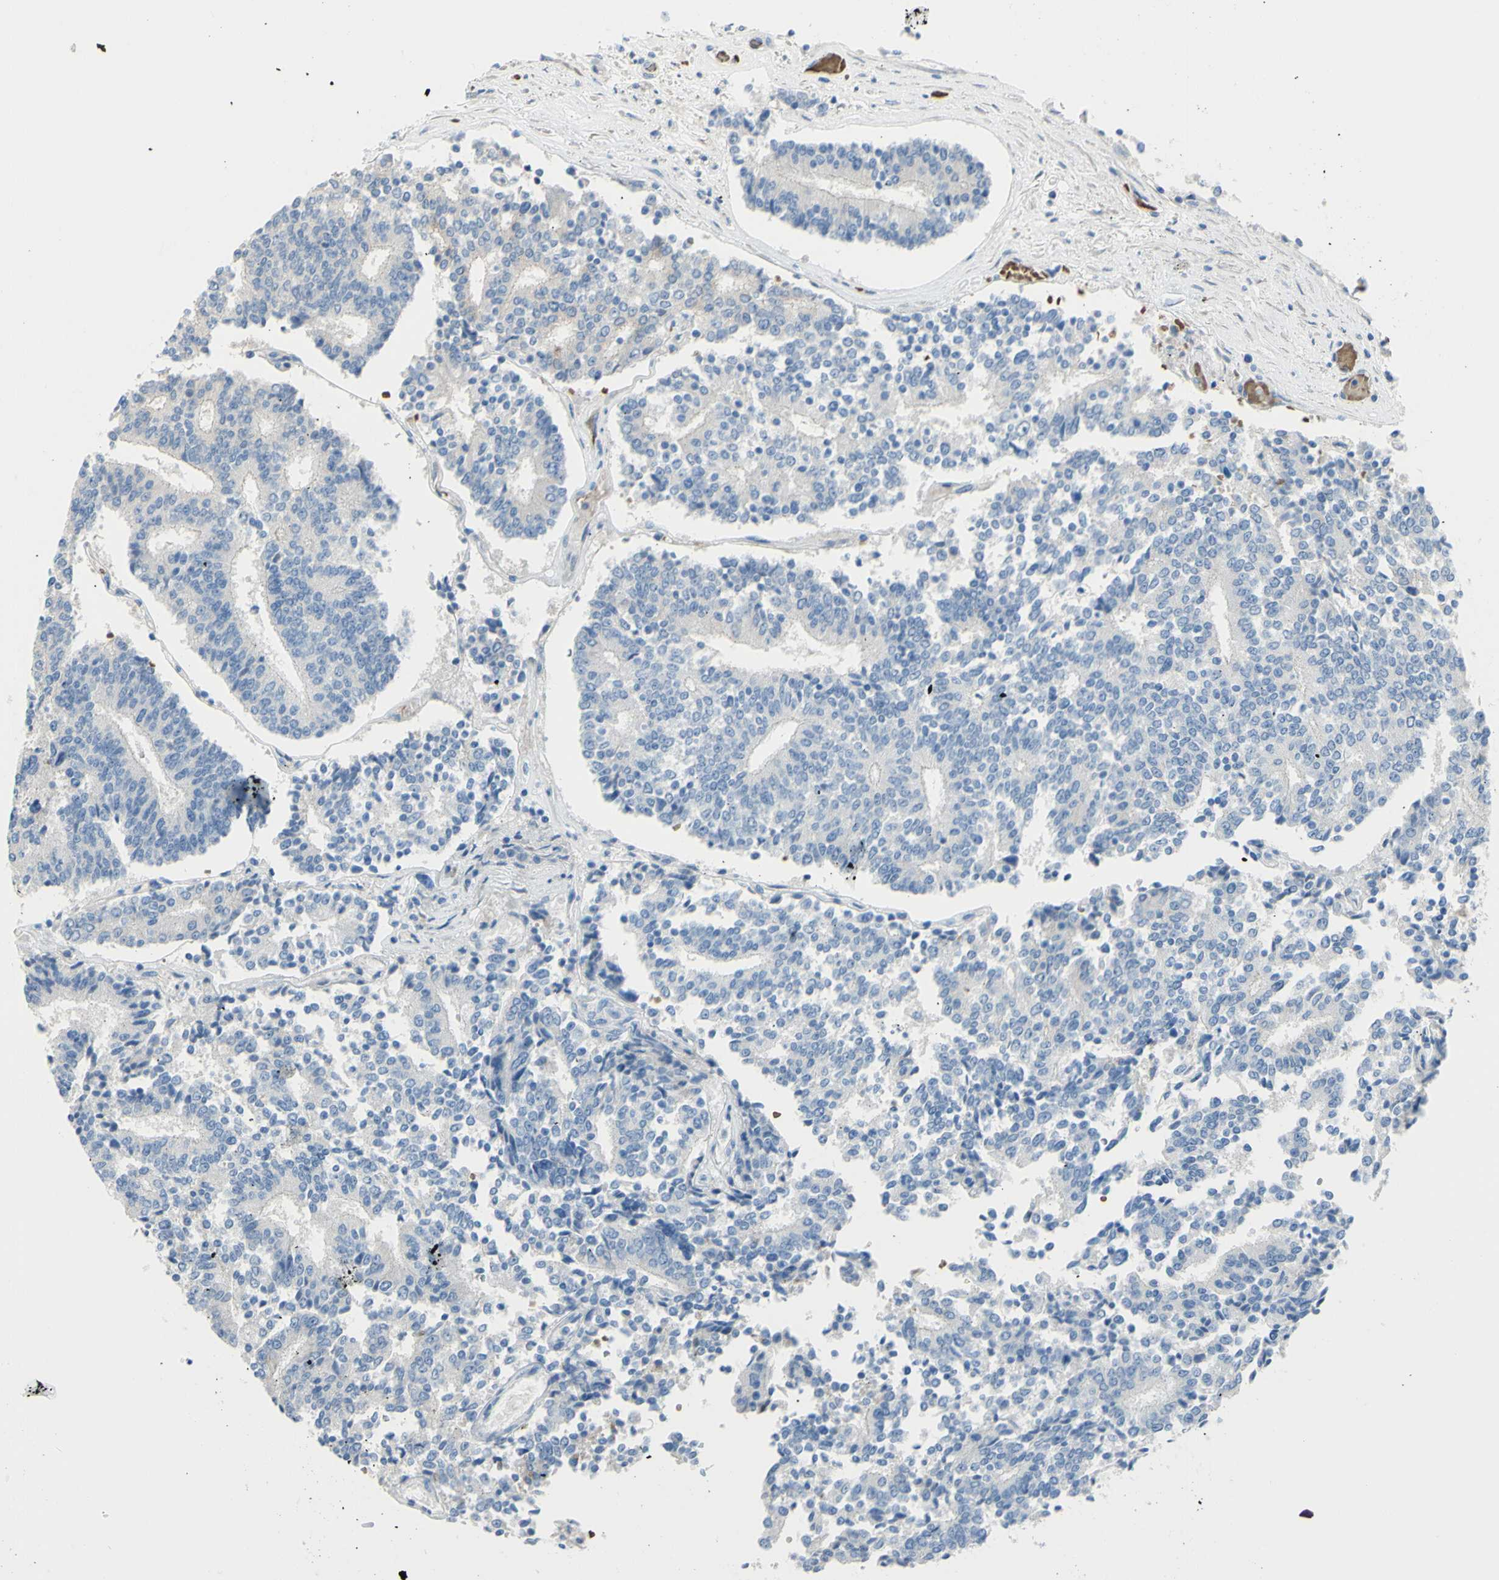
{"staining": {"intensity": "negative", "quantity": "none", "location": "none"}, "tissue": "prostate cancer", "cell_type": "Tumor cells", "image_type": "cancer", "snomed": [{"axis": "morphology", "description": "Normal tissue, NOS"}, {"axis": "morphology", "description": "Adenocarcinoma, High grade"}, {"axis": "topography", "description": "Prostate"}, {"axis": "topography", "description": "Seminal veicle"}], "caption": "DAB immunohistochemical staining of prostate cancer reveals no significant staining in tumor cells.", "gene": "NCBP2L", "patient": {"sex": "male", "age": 55}}